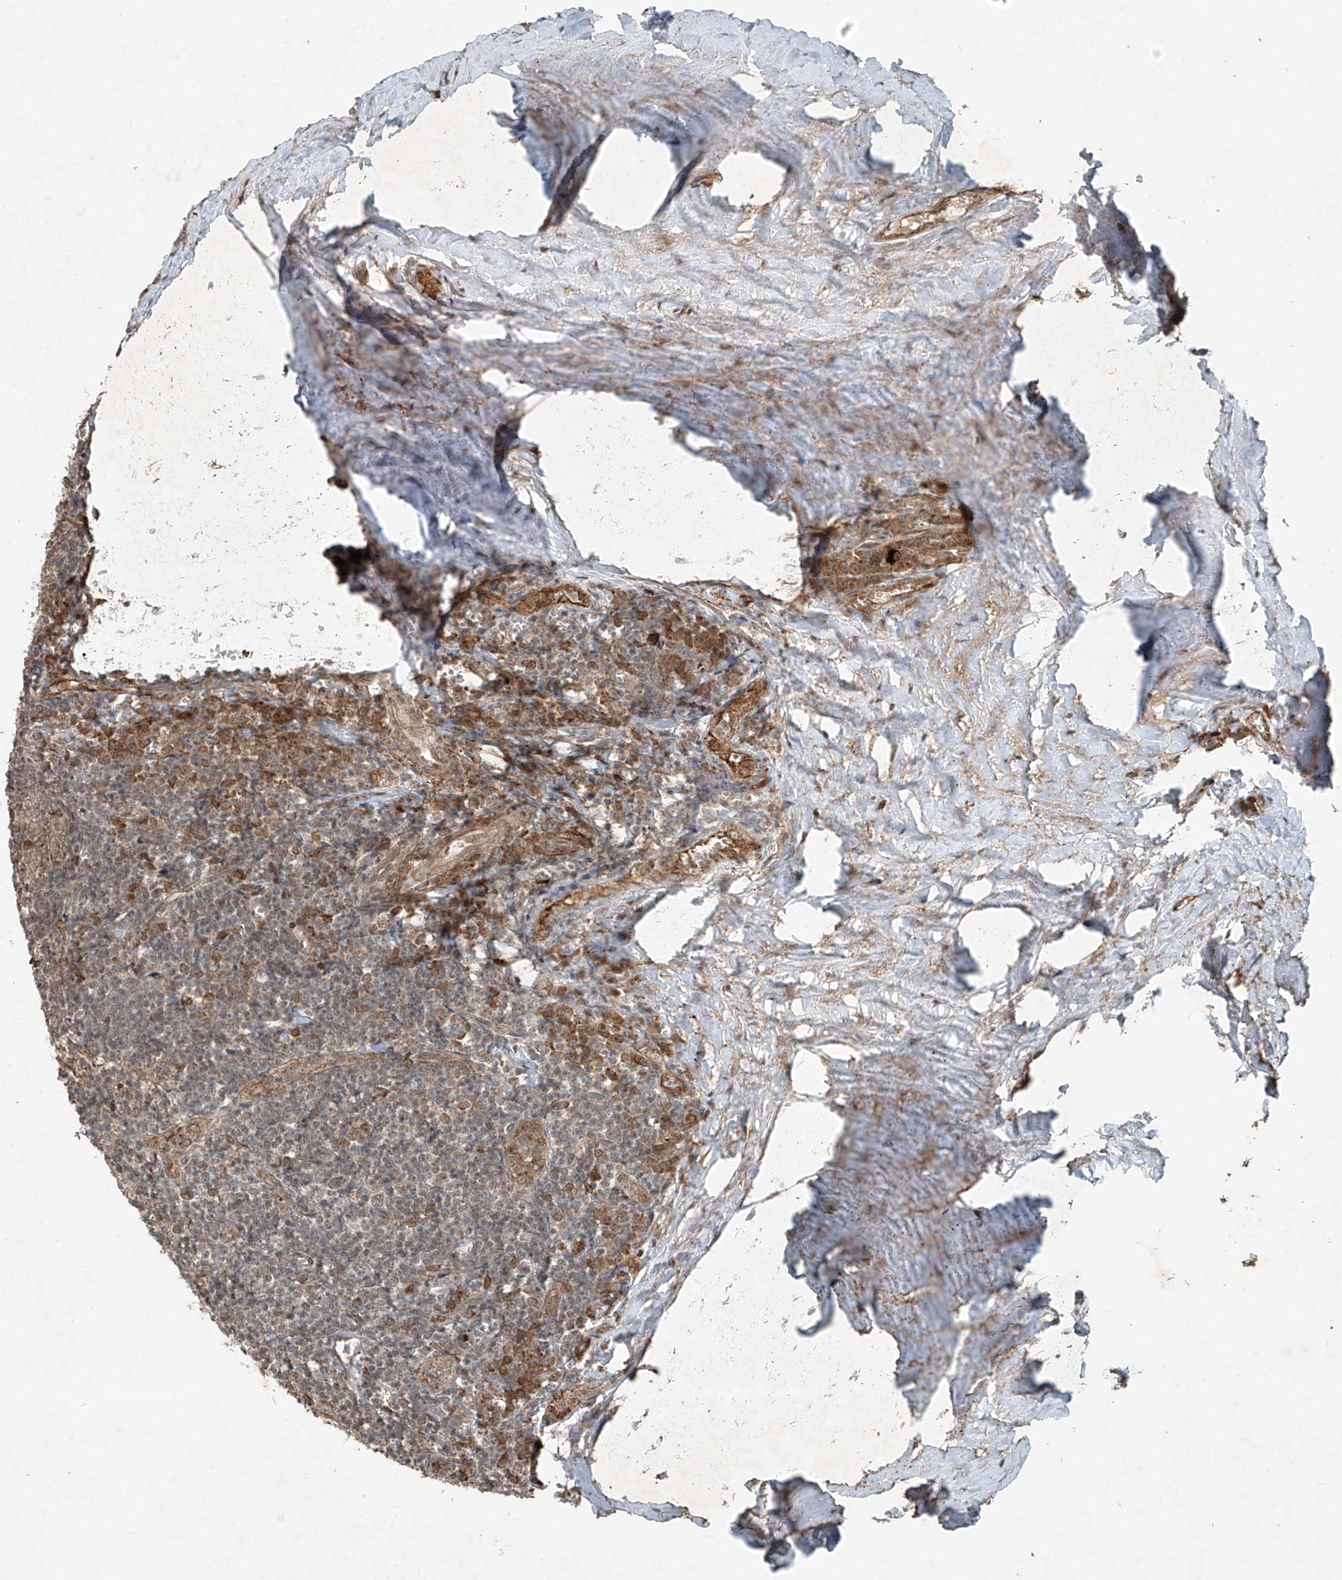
{"staining": {"intensity": "moderate", "quantity": "<25%", "location": "cytoplasmic/membranous"}, "tissue": "tonsil", "cell_type": "Germinal center cells", "image_type": "normal", "snomed": [{"axis": "morphology", "description": "Normal tissue, NOS"}, {"axis": "topography", "description": "Tonsil"}], "caption": "This photomicrograph displays immunohistochemistry (IHC) staining of benign human tonsil, with low moderate cytoplasmic/membranous staining in approximately <25% of germinal center cells.", "gene": "ZNF620", "patient": {"sex": "male", "age": 27}}